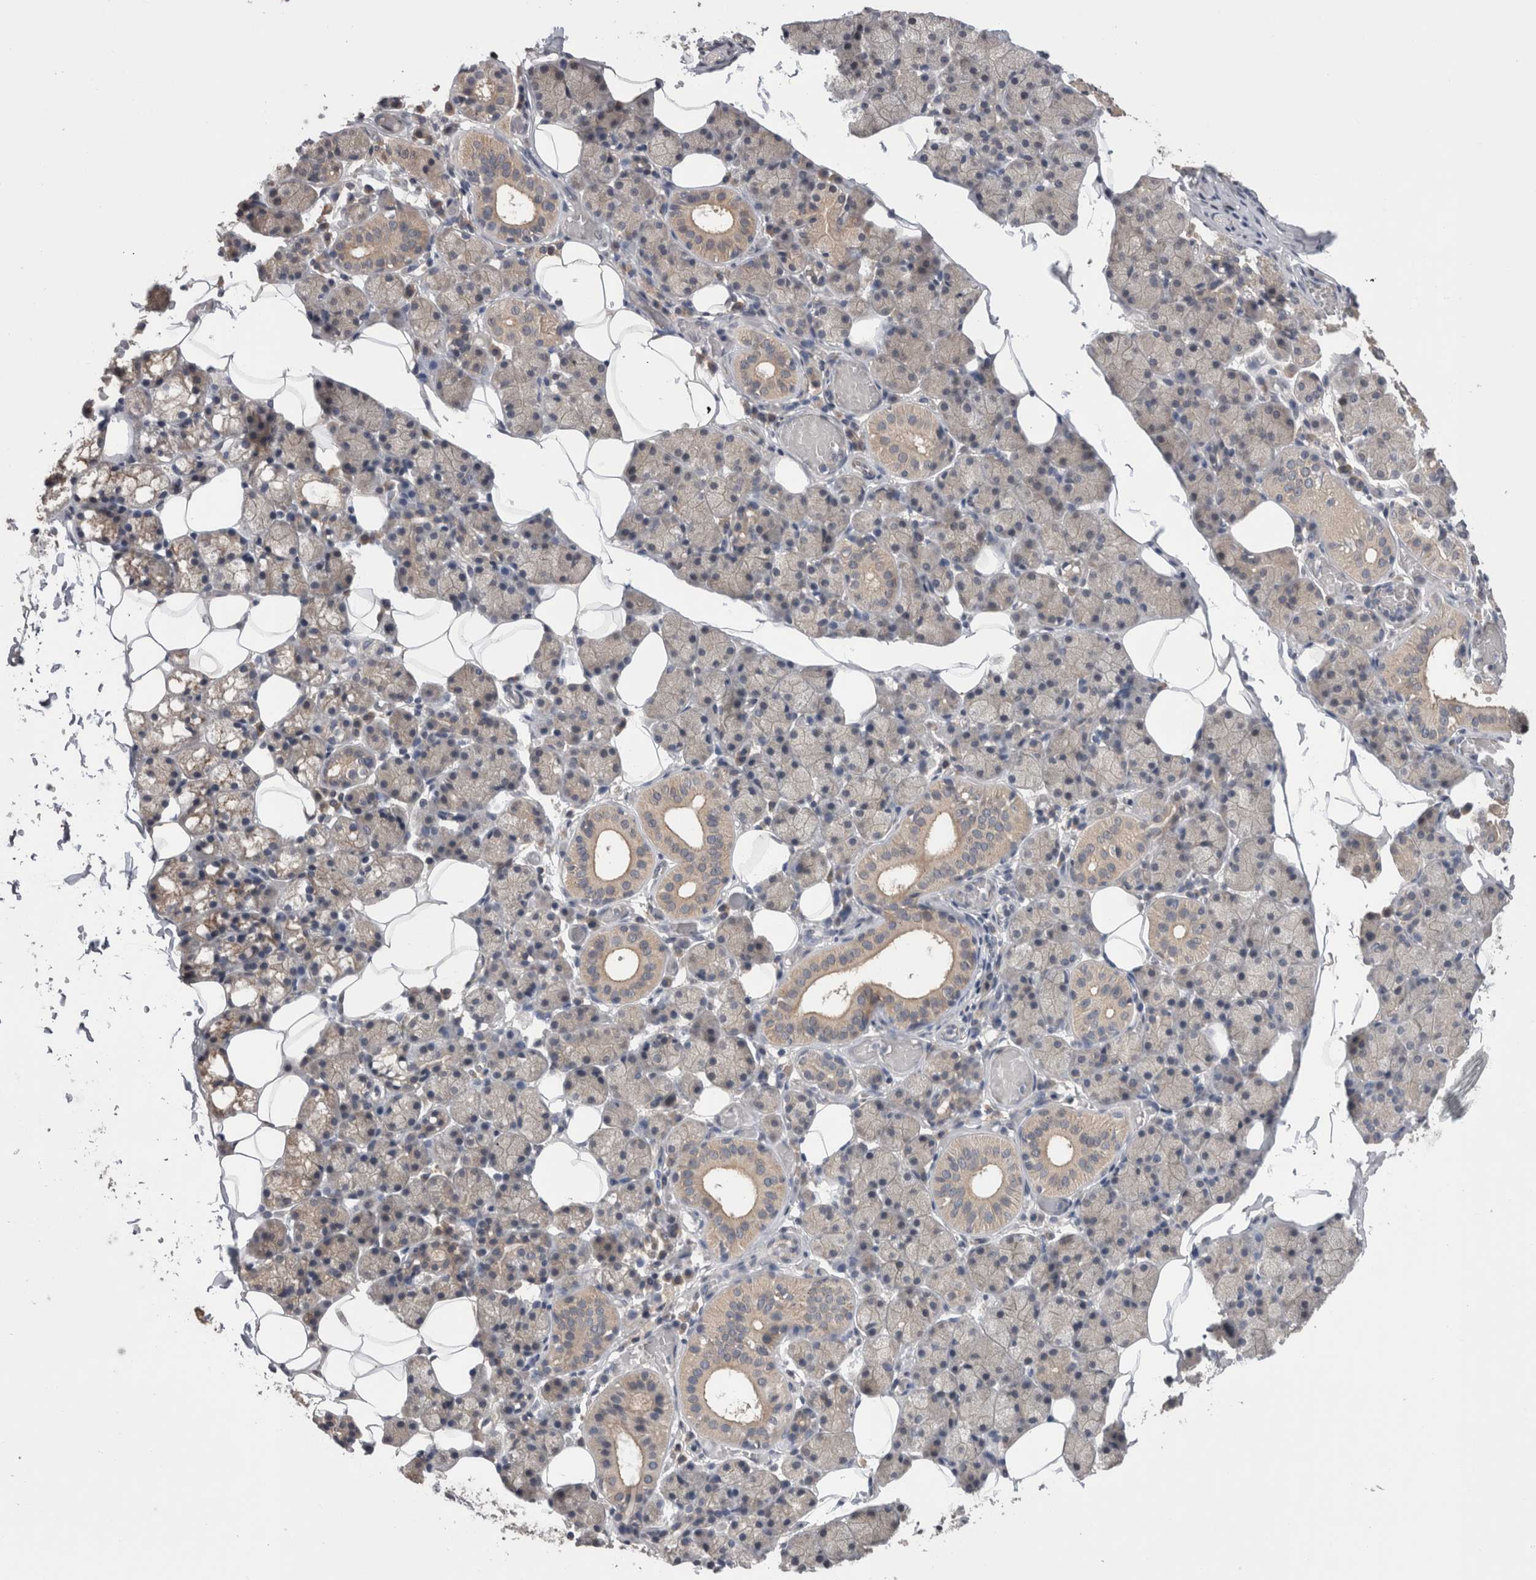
{"staining": {"intensity": "weak", "quantity": "25%-75%", "location": "cytoplasmic/membranous"}, "tissue": "salivary gland", "cell_type": "Glandular cells", "image_type": "normal", "snomed": [{"axis": "morphology", "description": "Normal tissue, NOS"}, {"axis": "topography", "description": "Salivary gland"}], "caption": "A brown stain shows weak cytoplasmic/membranous staining of a protein in glandular cells of normal human salivary gland.", "gene": "DCTN6", "patient": {"sex": "female", "age": 33}}